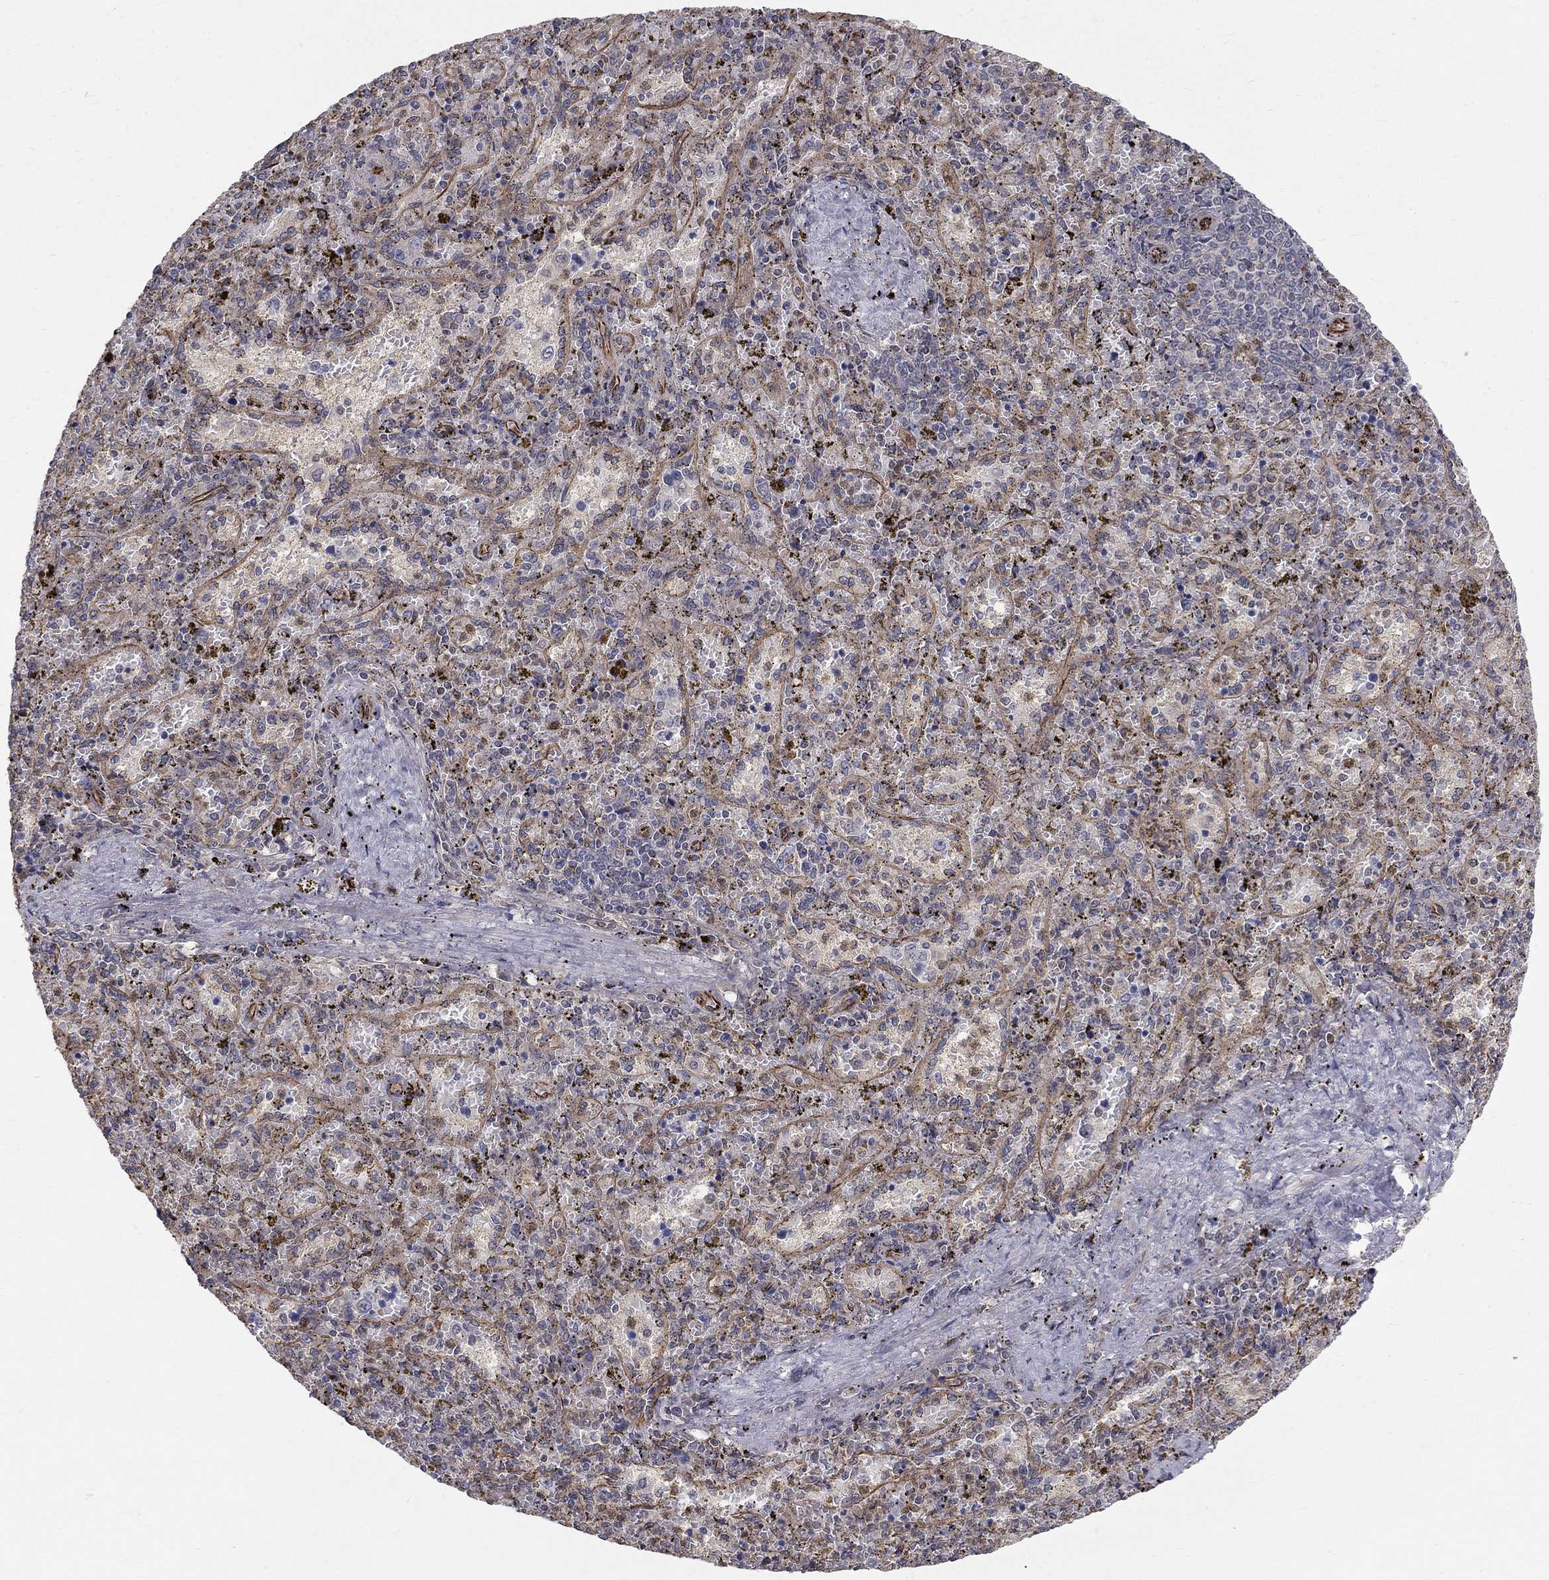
{"staining": {"intensity": "negative", "quantity": "none", "location": "none"}, "tissue": "spleen", "cell_type": "Cells in red pulp", "image_type": "normal", "snomed": [{"axis": "morphology", "description": "Normal tissue, NOS"}, {"axis": "topography", "description": "Spleen"}], "caption": "High power microscopy micrograph of an immunohistochemistry (IHC) image of benign spleen, revealing no significant staining in cells in red pulp. Nuclei are stained in blue.", "gene": "MSRA", "patient": {"sex": "female", "age": 50}}